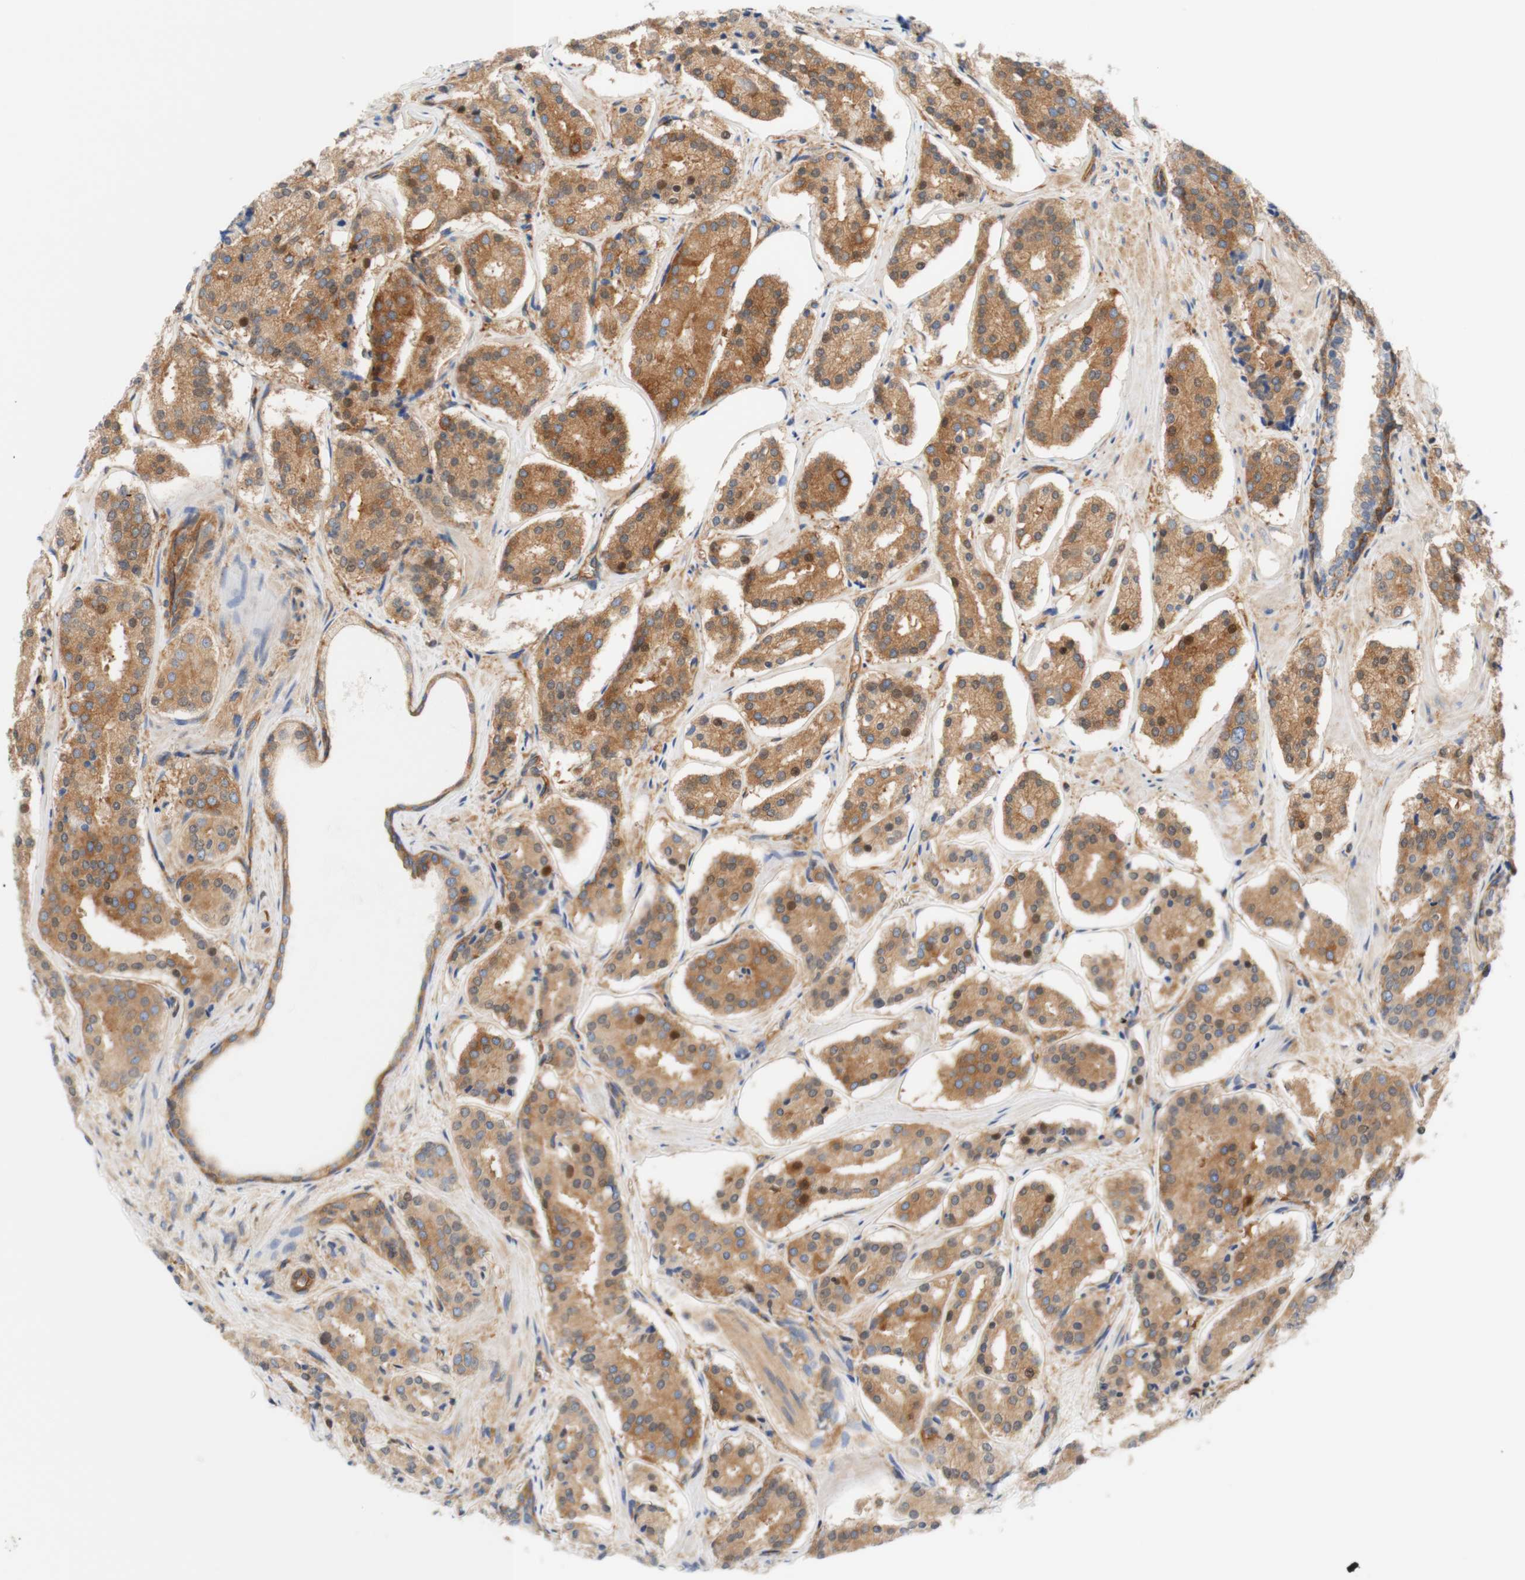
{"staining": {"intensity": "moderate", "quantity": ">75%", "location": "cytoplasmic/membranous"}, "tissue": "prostate cancer", "cell_type": "Tumor cells", "image_type": "cancer", "snomed": [{"axis": "morphology", "description": "Adenocarcinoma, High grade"}, {"axis": "topography", "description": "Prostate"}], "caption": "Protein staining shows moderate cytoplasmic/membranous expression in approximately >75% of tumor cells in prostate cancer. Using DAB (3,3'-diaminobenzidine) (brown) and hematoxylin (blue) stains, captured at high magnification using brightfield microscopy.", "gene": "STOM", "patient": {"sex": "male", "age": 60}}